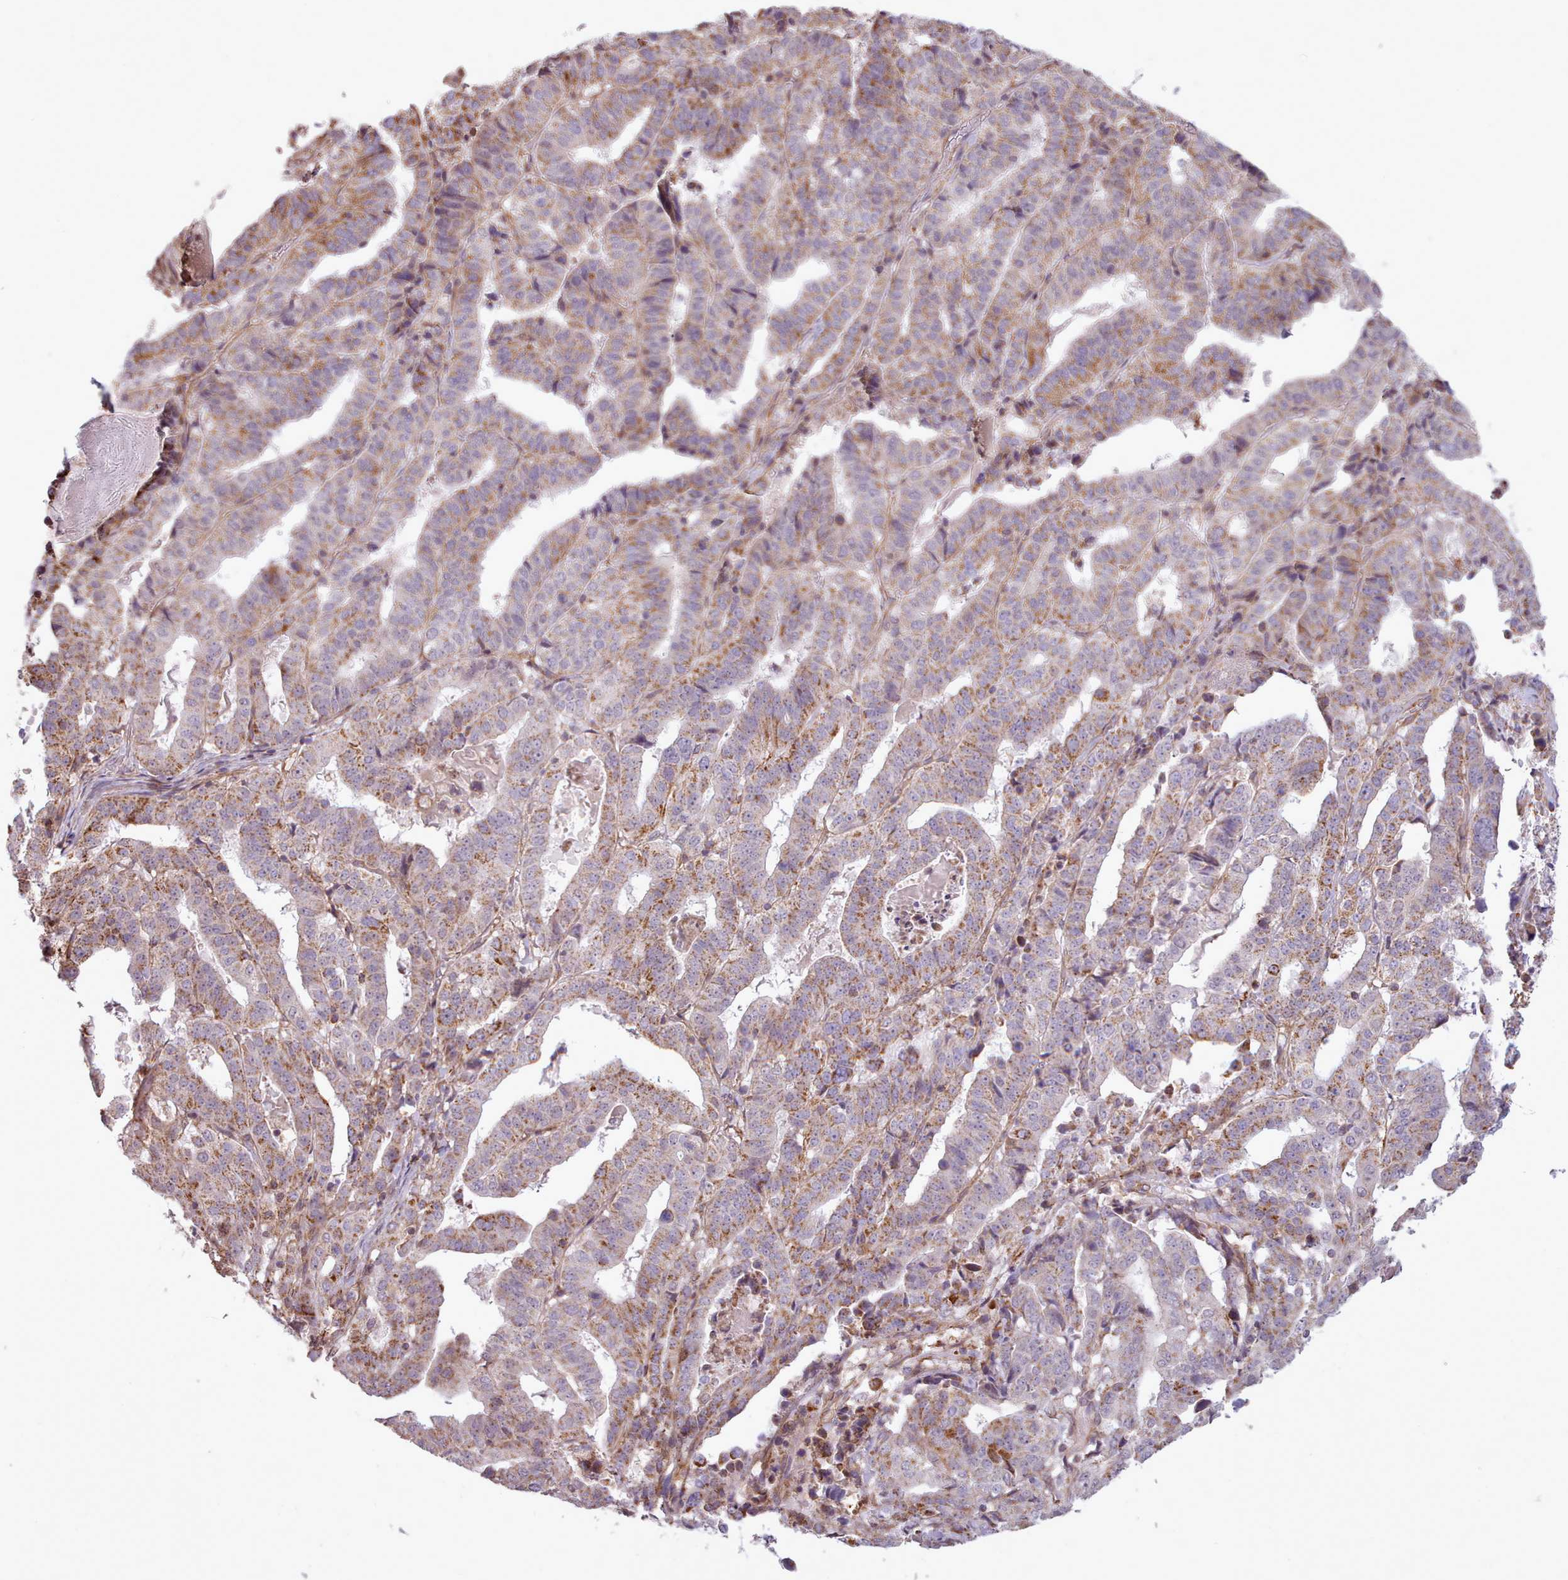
{"staining": {"intensity": "moderate", "quantity": ">75%", "location": "cytoplasmic/membranous"}, "tissue": "stomach cancer", "cell_type": "Tumor cells", "image_type": "cancer", "snomed": [{"axis": "morphology", "description": "Adenocarcinoma, NOS"}, {"axis": "topography", "description": "Stomach"}], "caption": "Adenocarcinoma (stomach) stained with a brown dye reveals moderate cytoplasmic/membranous positive expression in approximately >75% of tumor cells.", "gene": "ZMYM4", "patient": {"sex": "male", "age": 48}}